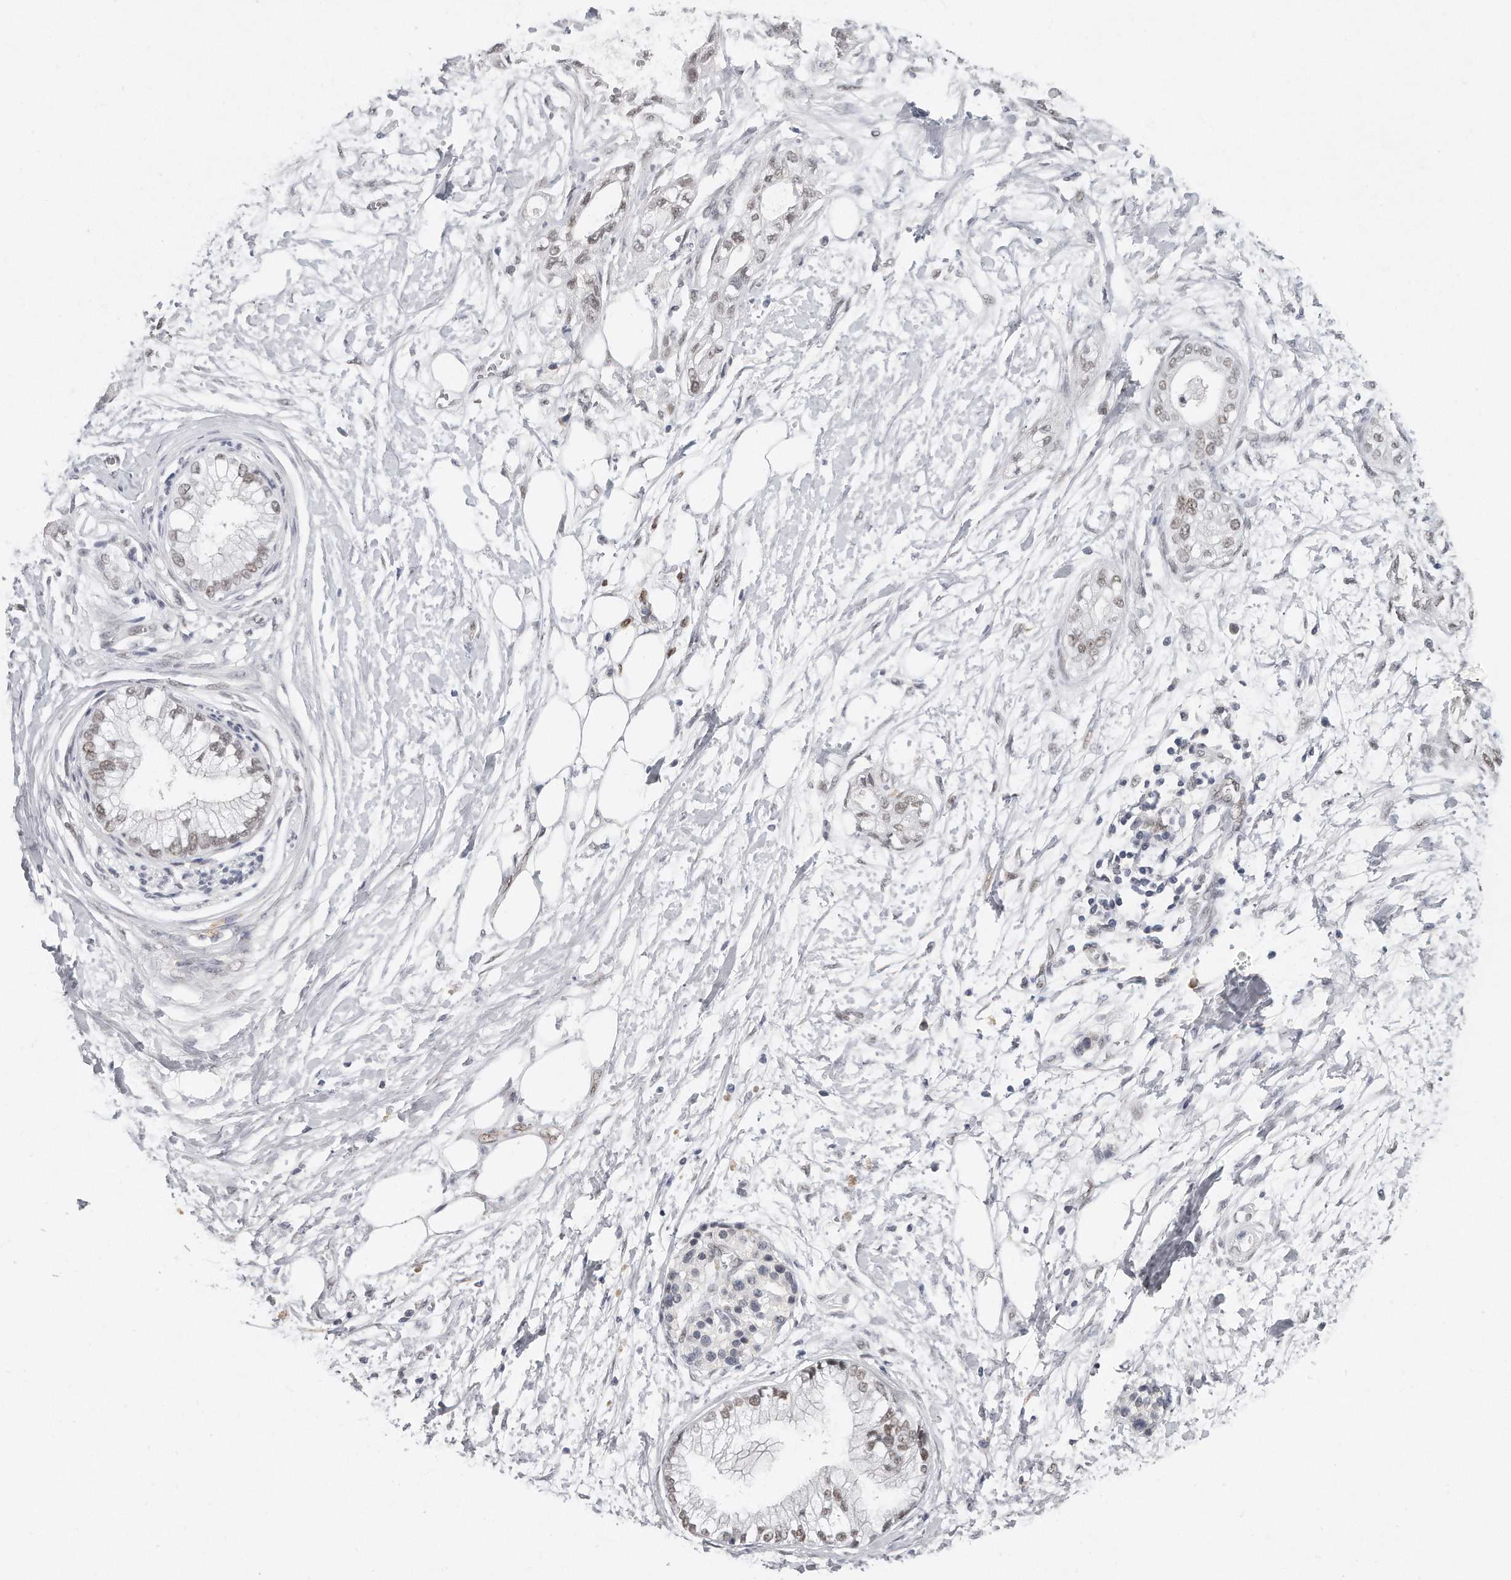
{"staining": {"intensity": "weak", "quantity": ">75%", "location": "nuclear"}, "tissue": "pancreatic cancer", "cell_type": "Tumor cells", "image_type": "cancer", "snomed": [{"axis": "morphology", "description": "Adenocarcinoma, NOS"}, {"axis": "topography", "description": "Pancreas"}], "caption": "Pancreatic cancer (adenocarcinoma) stained for a protein (brown) shows weak nuclear positive staining in approximately >75% of tumor cells.", "gene": "CTBP2", "patient": {"sex": "male", "age": 68}}